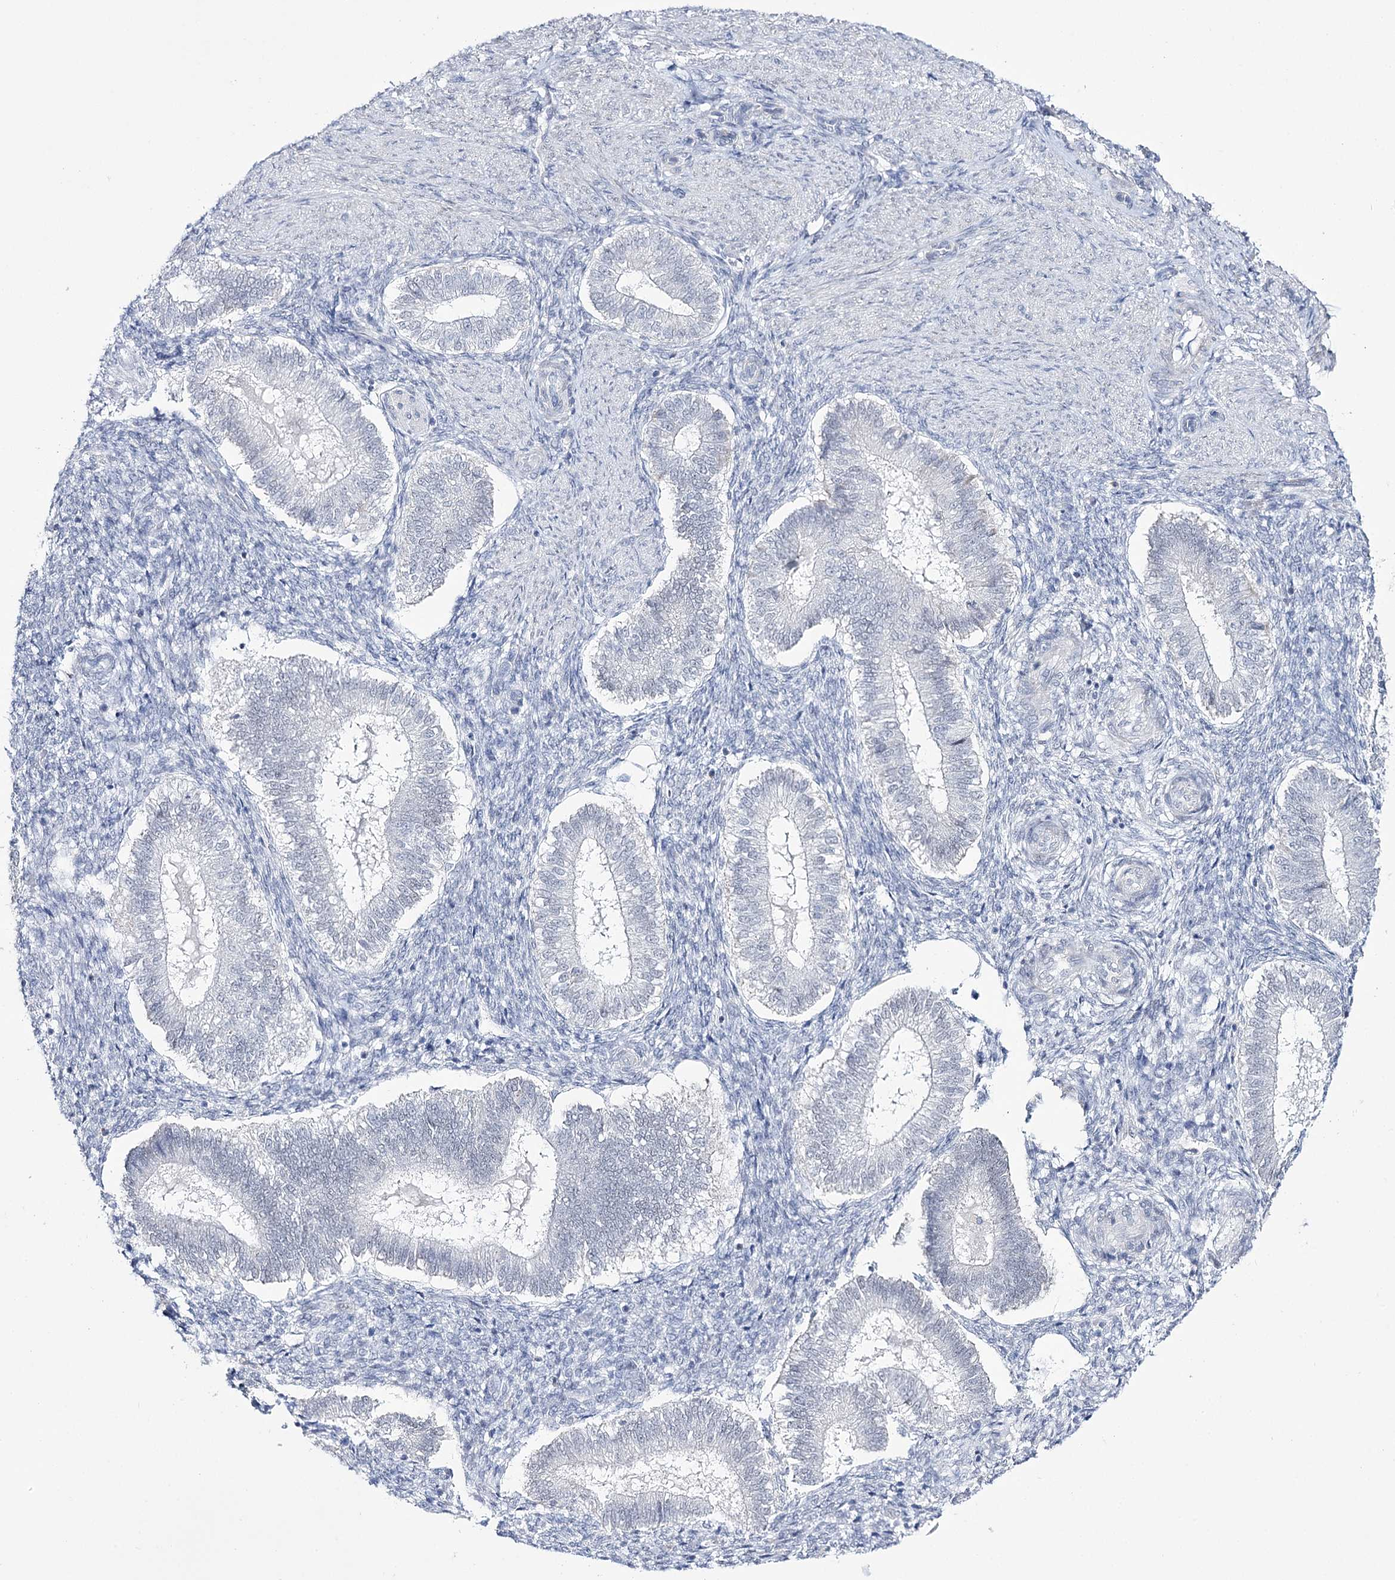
{"staining": {"intensity": "weak", "quantity": "<25%", "location": "nuclear"}, "tissue": "endometrium", "cell_type": "Cells in endometrial stroma", "image_type": "normal", "snomed": [{"axis": "morphology", "description": "Normal tissue, NOS"}, {"axis": "topography", "description": "Endometrium"}], "caption": "IHC of unremarkable human endometrium exhibits no expression in cells in endometrial stroma.", "gene": "RBM15B", "patient": {"sex": "female", "age": 25}}